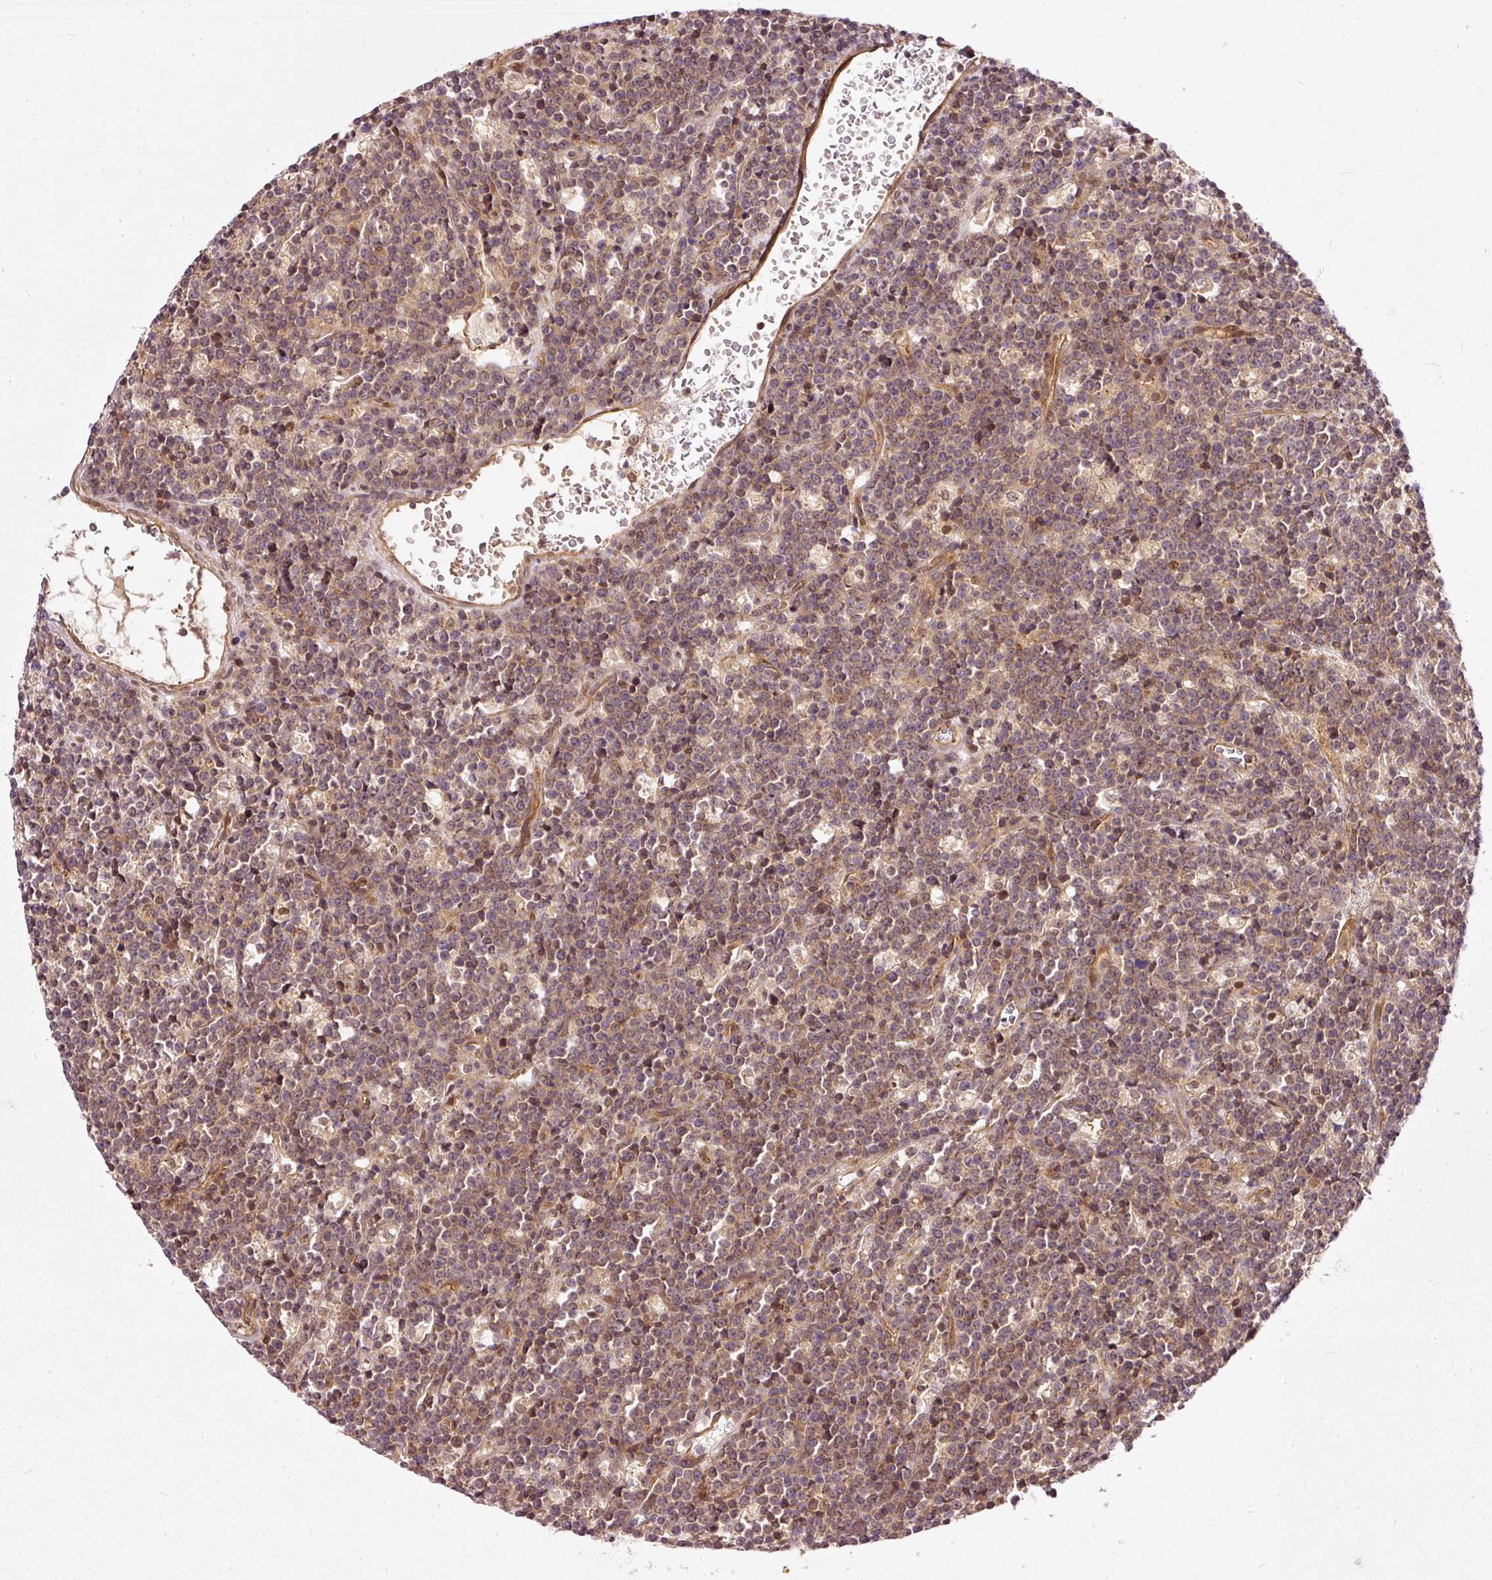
{"staining": {"intensity": "weak", "quantity": ">75%", "location": "cytoplasmic/membranous"}, "tissue": "lymphoma", "cell_type": "Tumor cells", "image_type": "cancer", "snomed": [{"axis": "morphology", "description": "Malignant lymphoma, non-Hodgkin's type, High grade"}, {"axis": "topography", "description": "Ovary"}], "caption": "Protein staining of lymphoma tissue displays weak cytoplasmic/membranous positivity in about >75% of tumor cells.", "gene": "MIF4GD", "patient": {"sex": "female", "age": 56}}